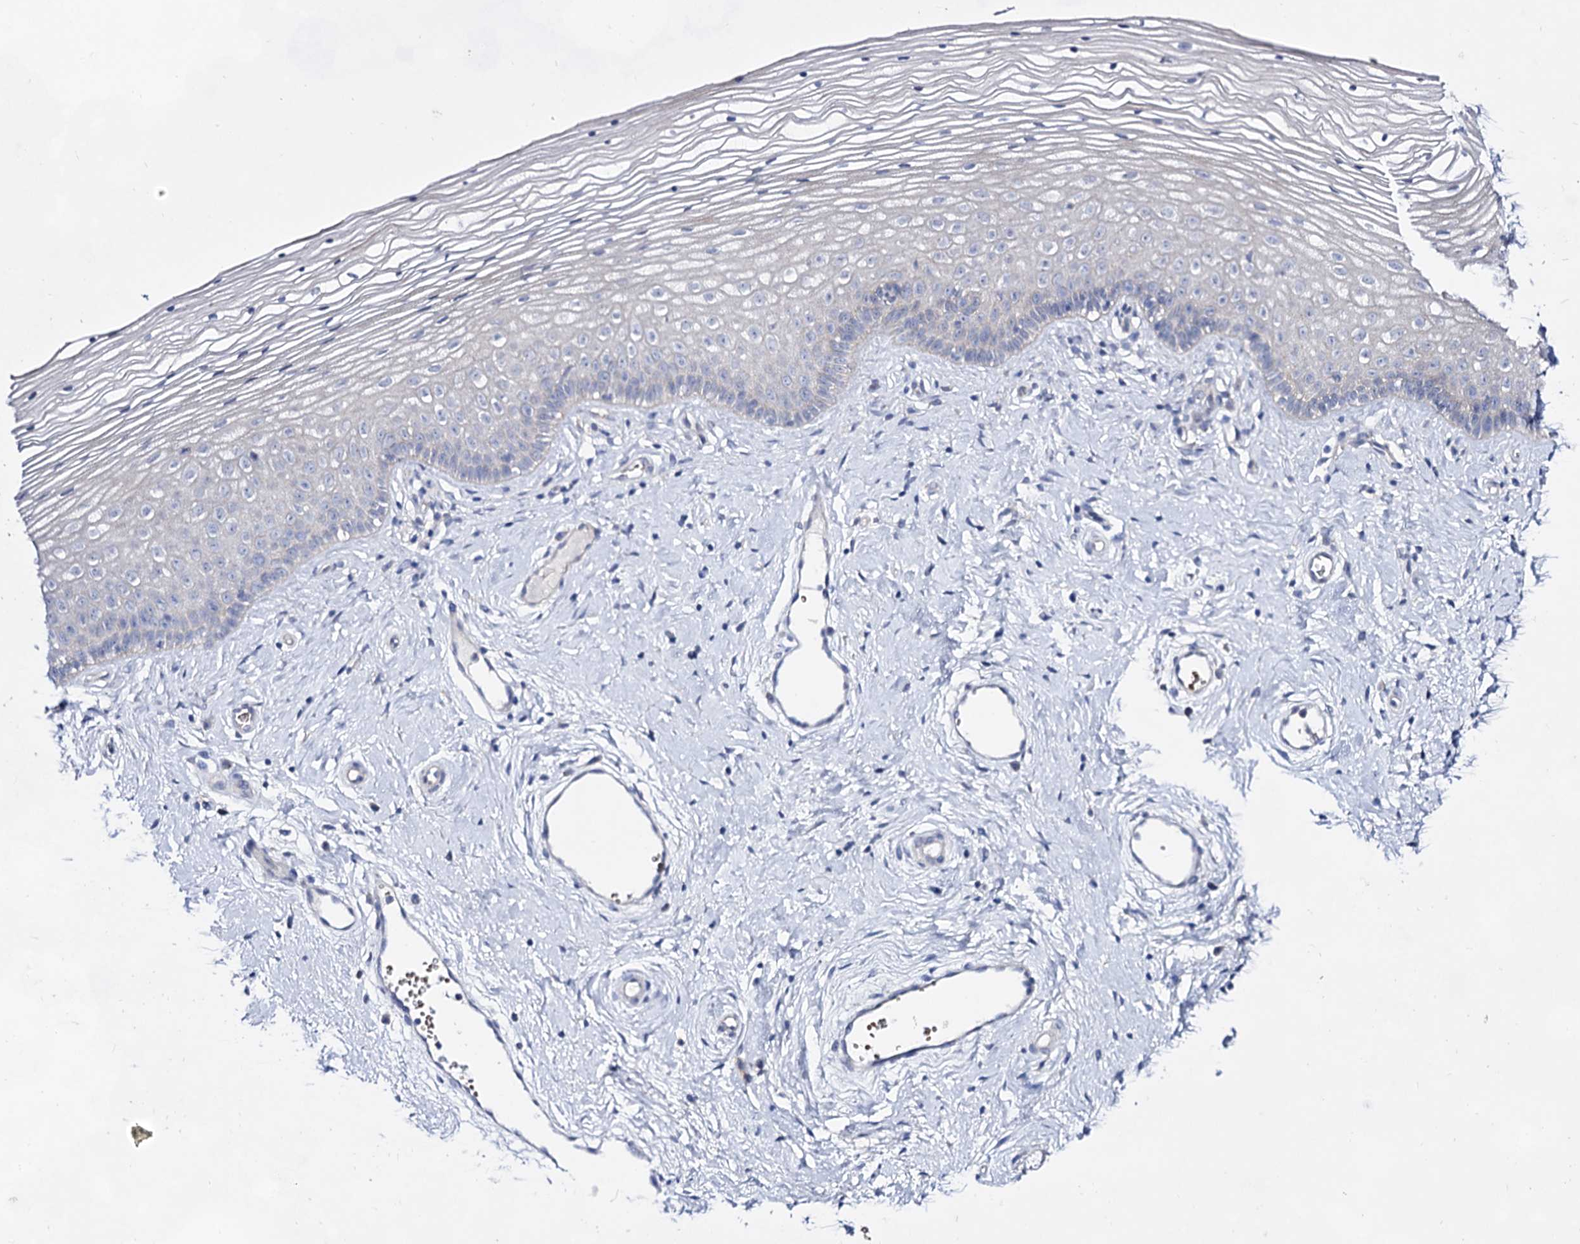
{"staining": {"intensity": "negative", "quantity": "none", "location": "none"}, "tissue": "vagina", "cell_type": "Squamous epithelial cells", "image_type": "normal", "snomed": [{"axis": "morphology", "description": "Normal tissue, NOS"}, {"axis": "topography", "description": "Vagina"}], "caption": "Squamous epithelial cells are negative for brown protein staining in unremarkable vagina. (DAB (3,3'-diaminobenzidine) immunohistochemistry (IHC), high magnification).", "gene": "PLIN1", "patient": {"sex": "female", "age": 46}}